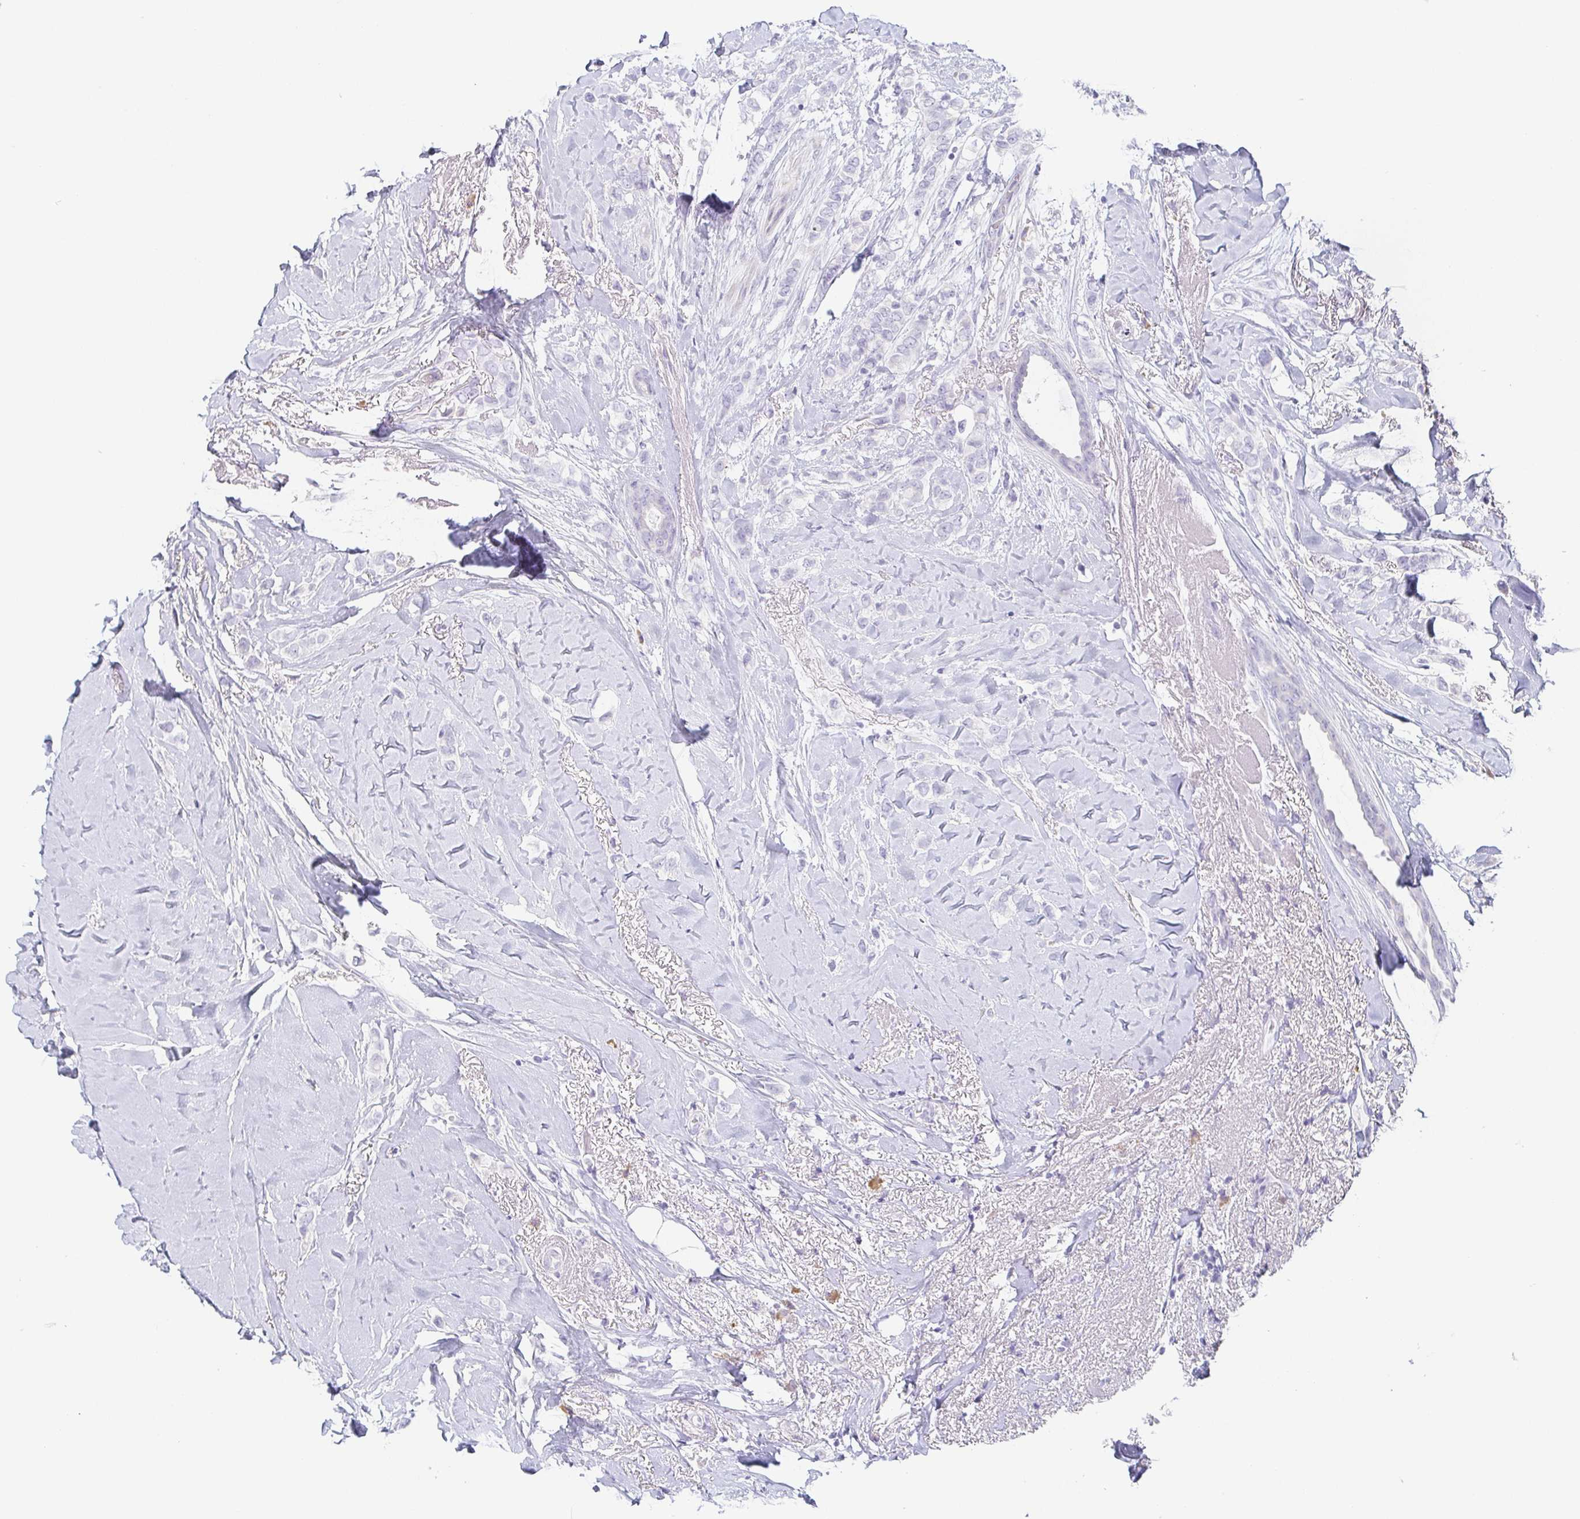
{"staining": {"intensity": "negative", "quantity": "none", "location": "none"}, "tissue": "breast cancer", "cell_type": "Tumor cells", "image_type": "cancer", "snomed": [{"axis": "morphology", "description": "Lobular carcinoma"}, {"axis": "topography", "description": "Breast"}], "caption": "Tumor cells show no significant protein staining in breast lobular carcinoma. (Brightfield microscopy of DAB (3,3'-diaminobenzidine) immunohistochemistry at high magnification).", "gene": "PRR27", "patient": {"sex": "female", "age": 66}}